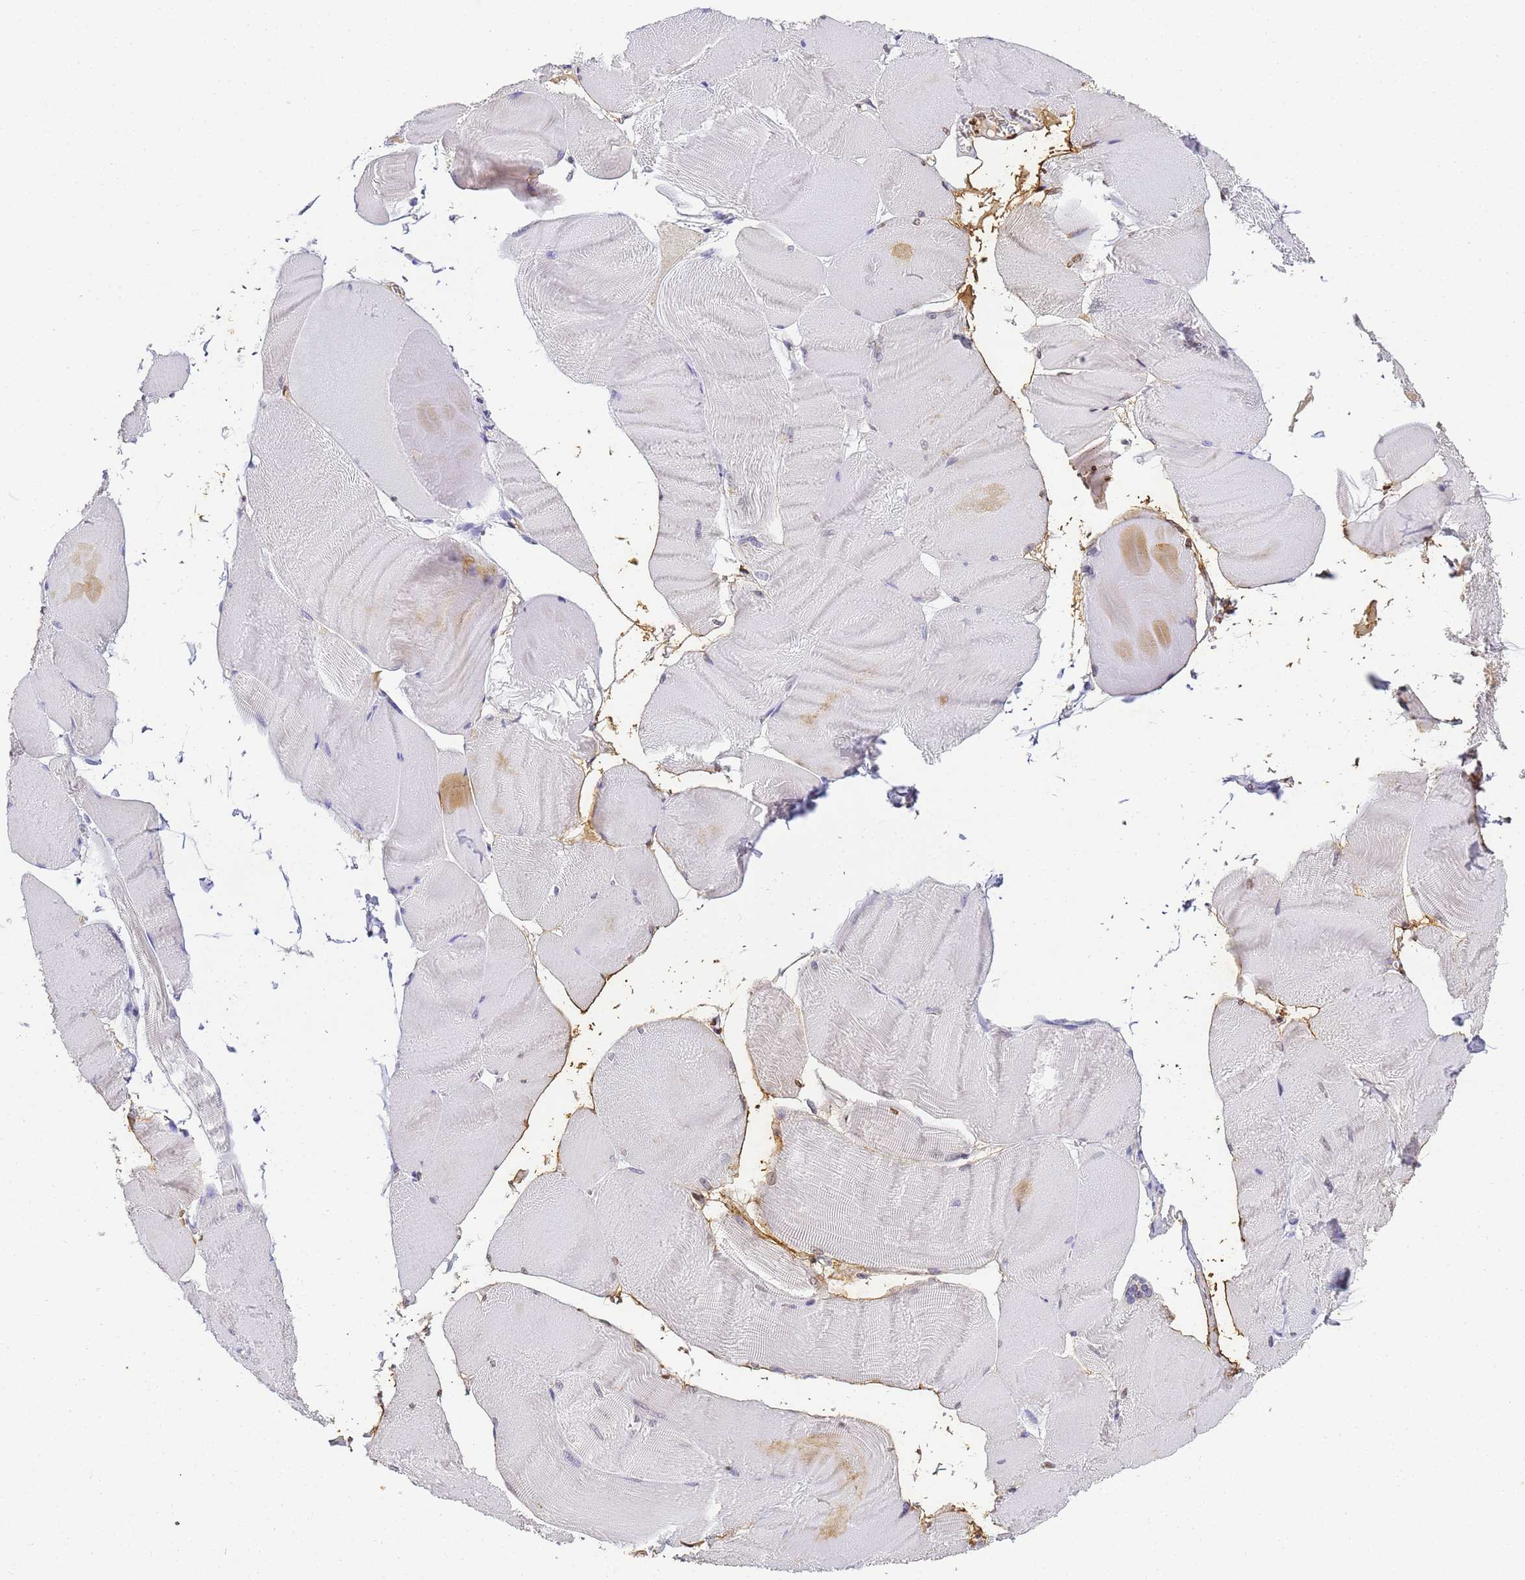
{"staining": {"intensity": "negative", "quantity": "none", "location": "none"}, "tissue": "skeletal muscle", "cell_type": "Myocytes", "image_type": "normal", "snomed": [{"axis": "morphology", "description": "Normal tissue, NOS"}, {"axis": "morphology", "description": "Basal cell carcinoma"}, {"axis": "topography", "description": "Skeletal muscle"}], "caption": "Myocytes are negative for brown protein staining in normal skeletal muscle. The staining is performed using DAB (3,3'-diaminobenzidine) brown chromogen with nuclei counter-stained in using hematoxylin.", "gene": "CFHR1", "patient": {"sex": "female", "age": 64}}